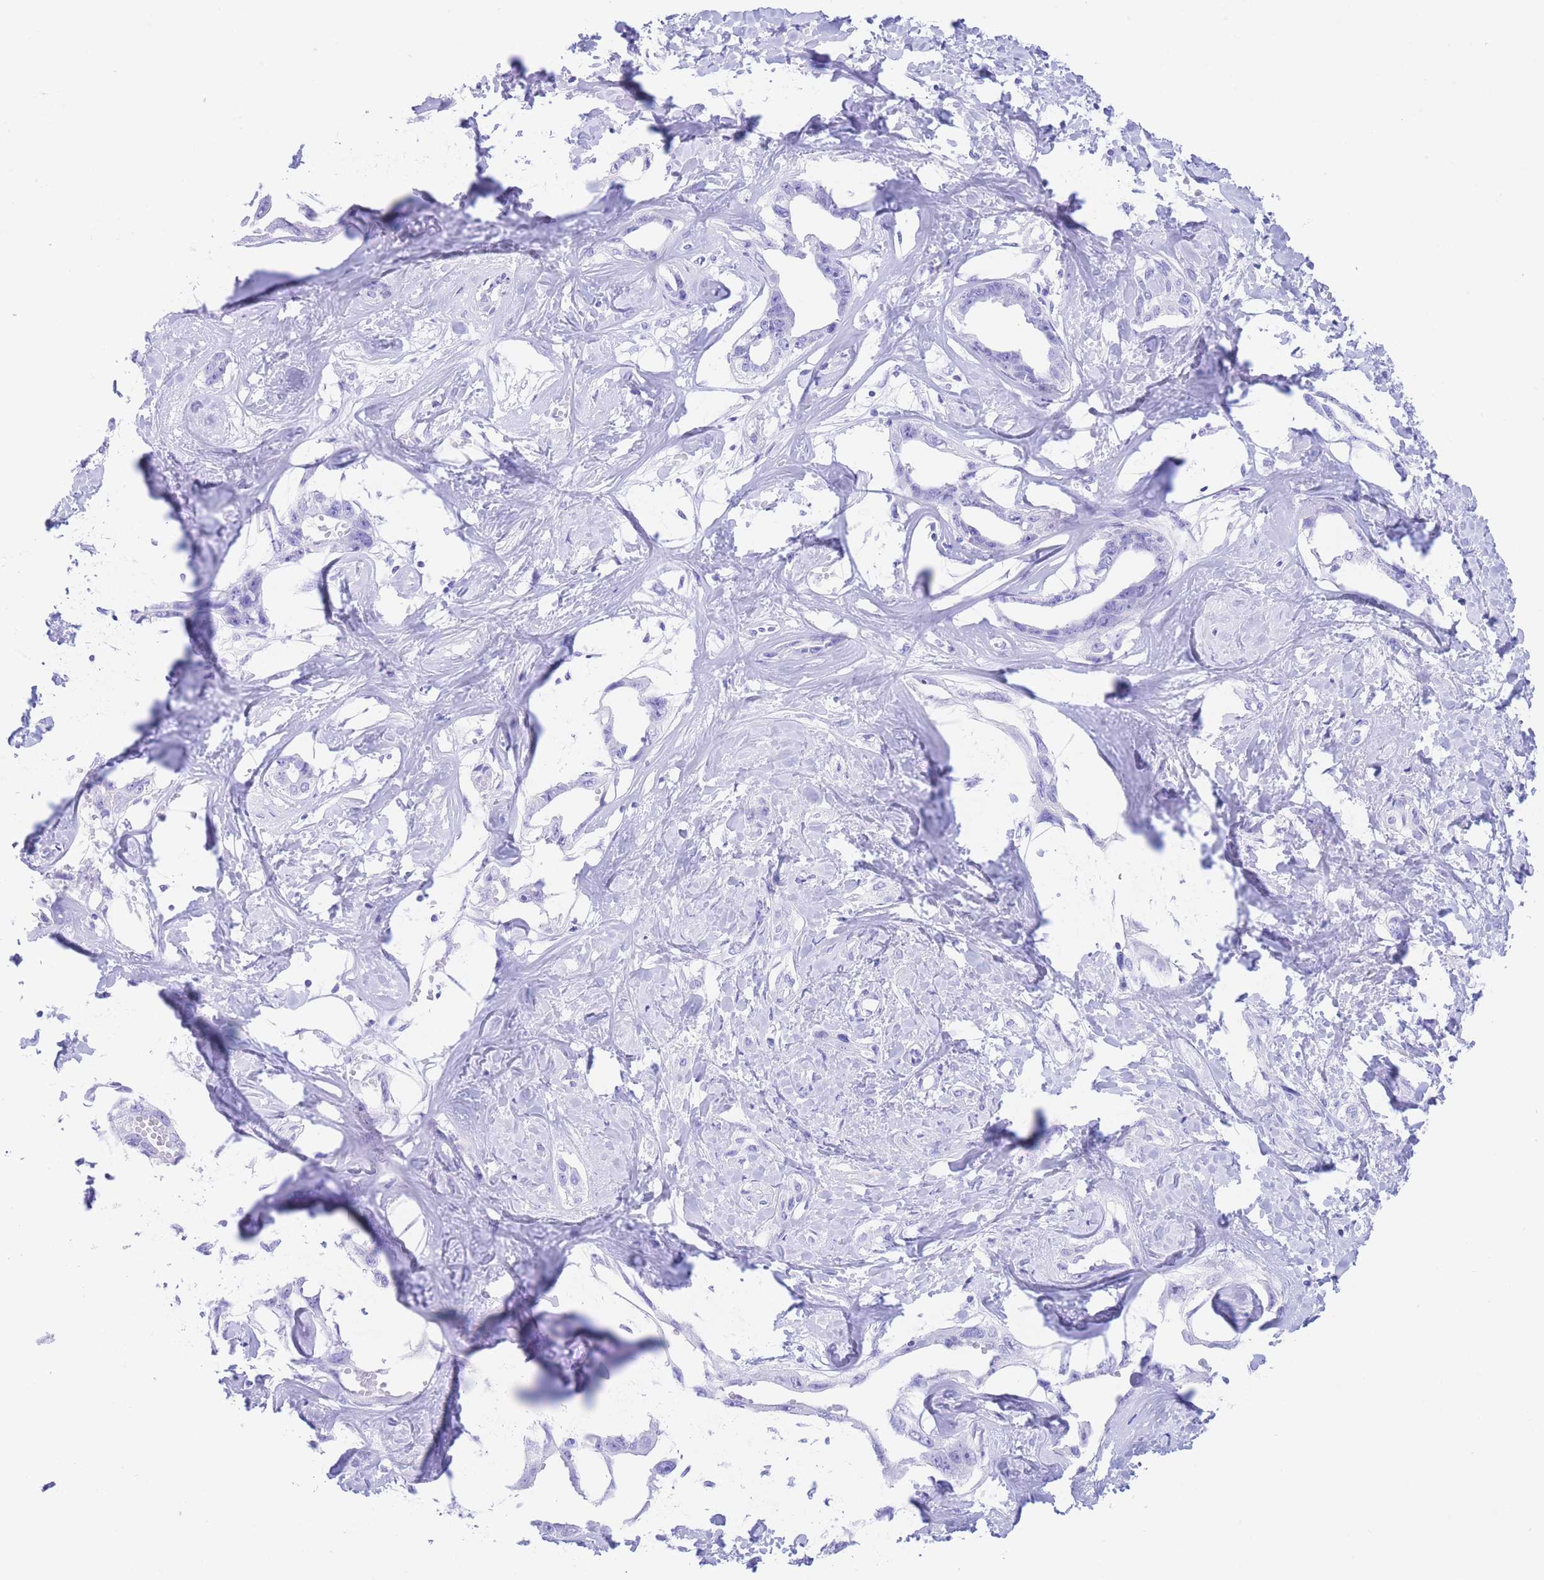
{"staining": {"intensity": "negative", "quantity": "none", "location": "none"}, "tissue": "liver cancer", "cell_type": "Tumor cells", "image_type": "cancer", "snomed": [{"axis": "morphology", "description": "Cholangiocarcinoma"}, {"axis": "topography", "description": "Liver"}], "caption": "Tumor cells show no significant protein staining in liver cancer. (DAB (3,3'-diaminobenzidine) immunohistochemistry (IHC) visualized using brightfield microscopy, high magnification).", "gene": "SLCO1B3", "patient": {"sex": "male", "age": 59}}